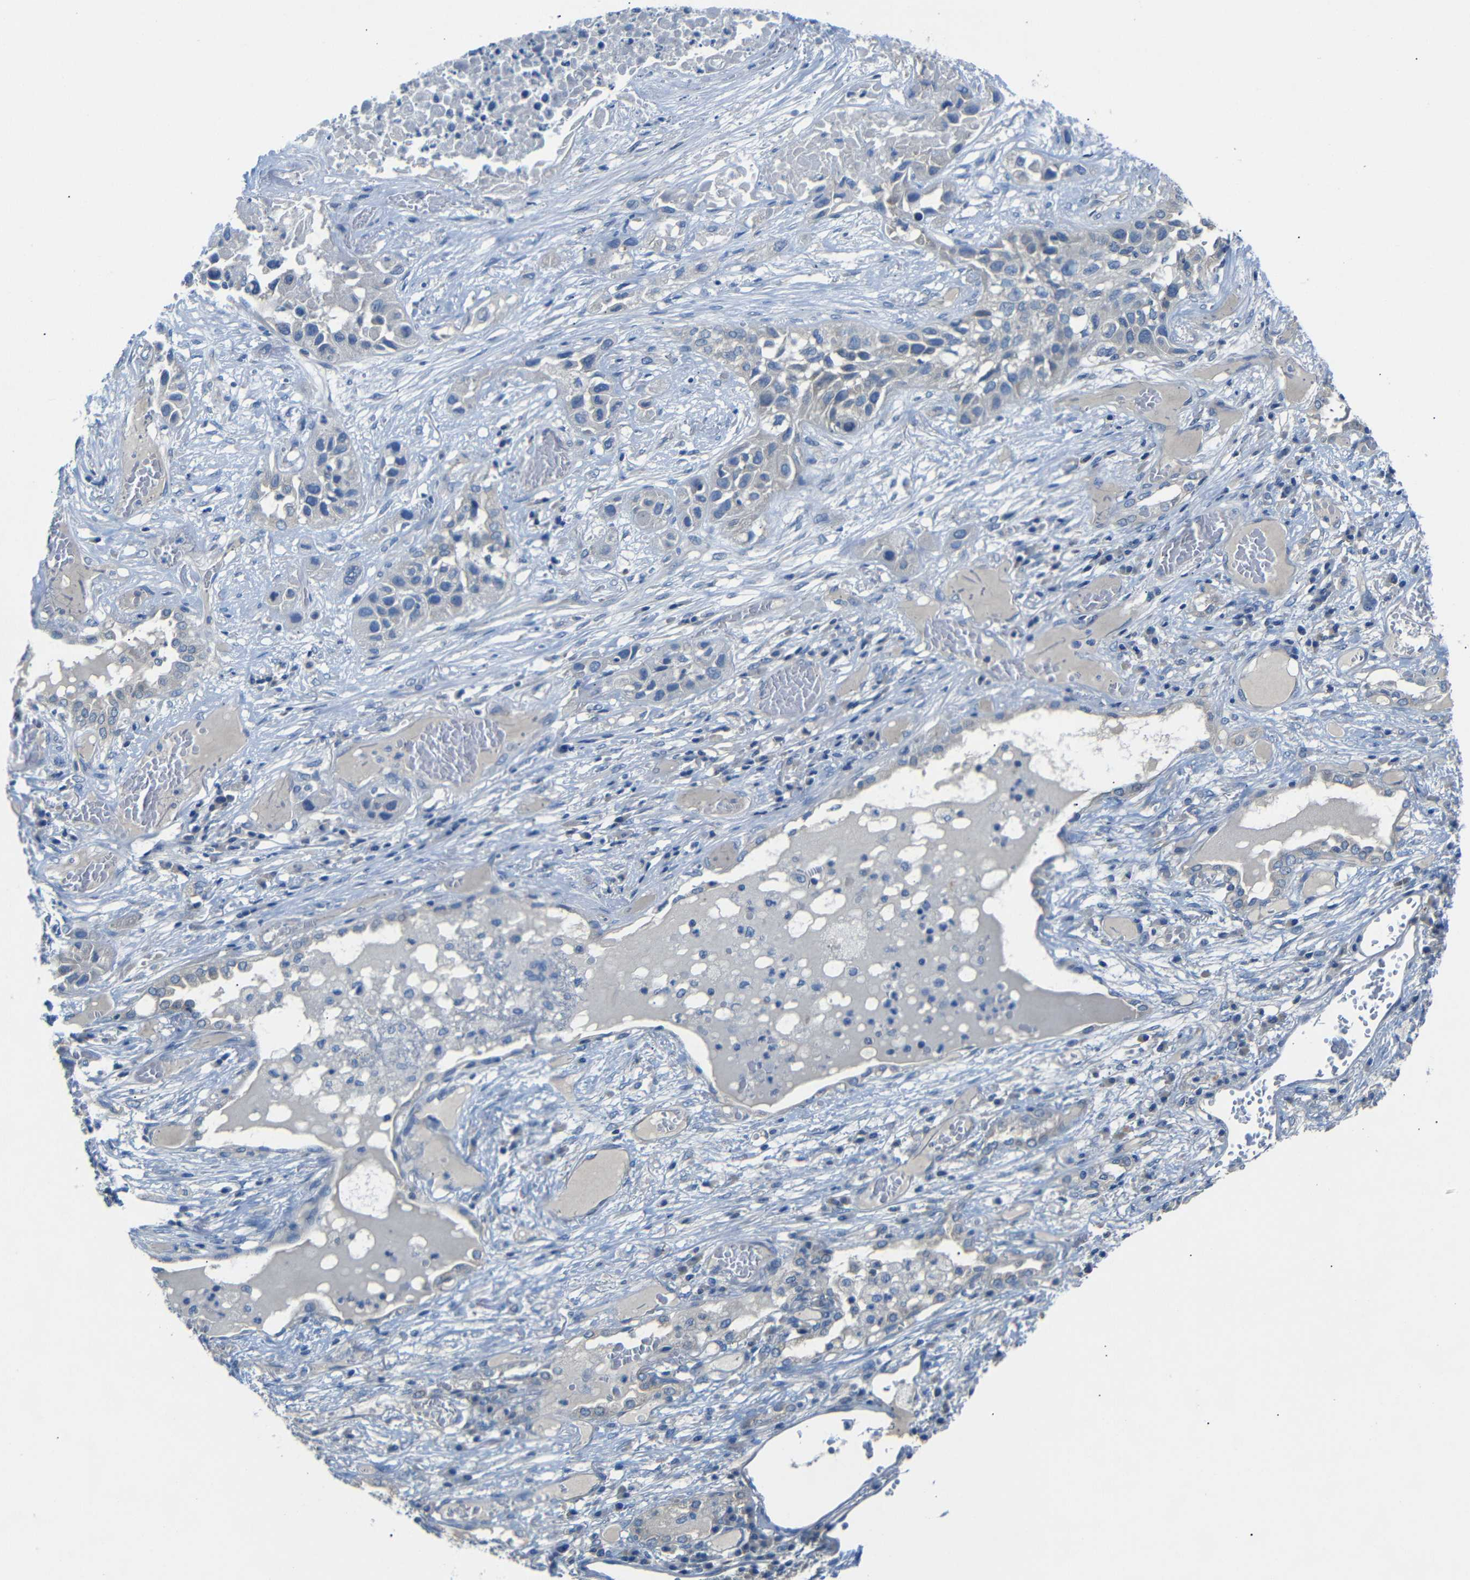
{"staining": {"intensity": "weak", "quantity": "<25%", "location": "cytoplasmic/membranous"}, "tissue": "lung cancer", "cell_type": "Tumor cells", "image_type": "cancer", "snomed": [{"axis": "morphology", "description": "Squamous cell carcinoma, NOS"}, {"axis": "topography", "description": "Lung"}], "caption": "IHC of lung squamous cell carcinoma demonstrates no positivity in tumor cells.", "gene": "DCP1A", "patient": {"sex": "male", "age": 71}}